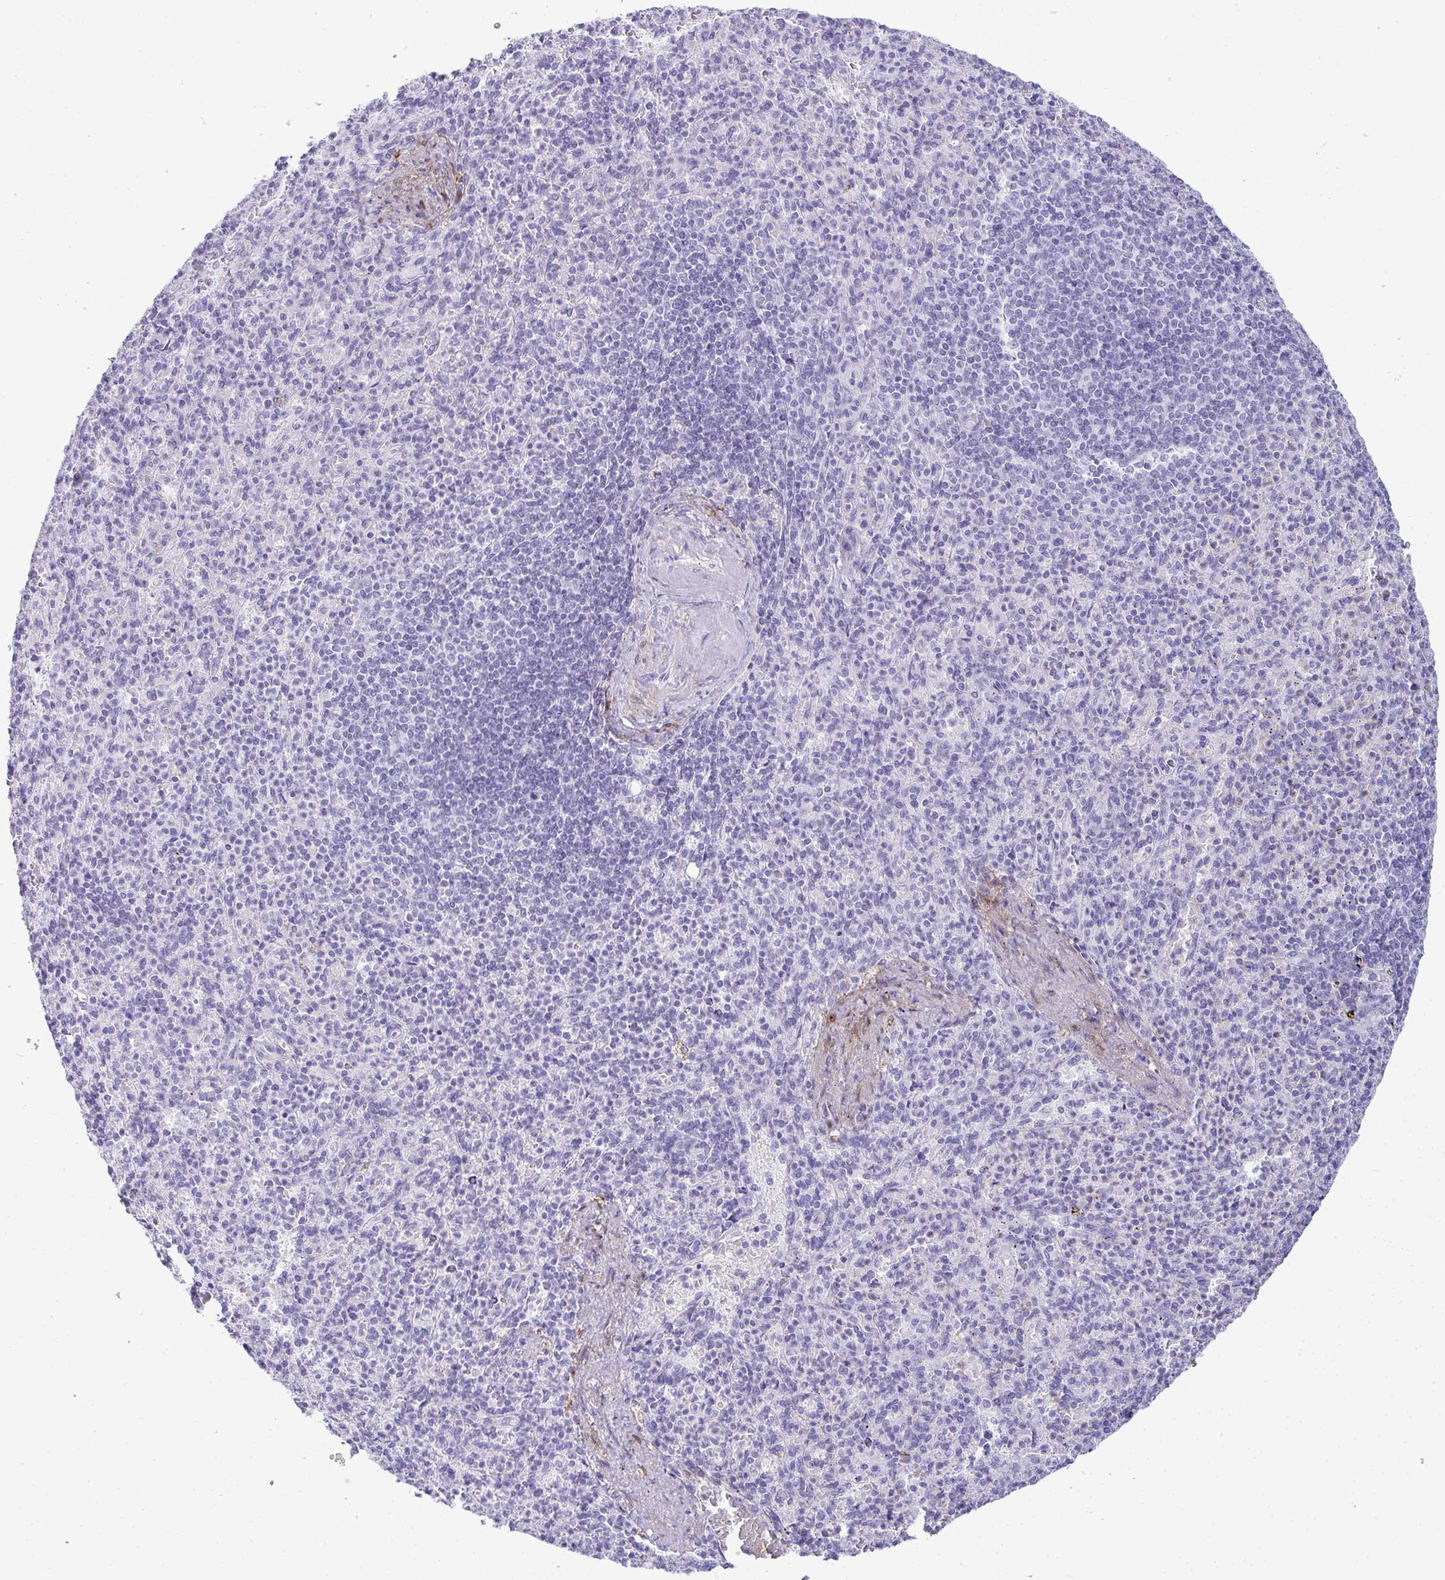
{"staining": {"intensity": "negative", "quantity": "none", "location": "none"}, "tissue": "spleen", "cell_type": "Cells in red pulp", "image_type": "normal", "snomed": [{"axis": "morphology", "description": "Normal tissue, NOS"}, {"axis": "topography", "description": "Spleen"}], "caption": "An immunohistochemistry image of unremarkable spleen is shown. There is no staining in cells in red pulp of spleen.", "gene": "HSPB6", "patient": {"sex": "female", "age": 74}}